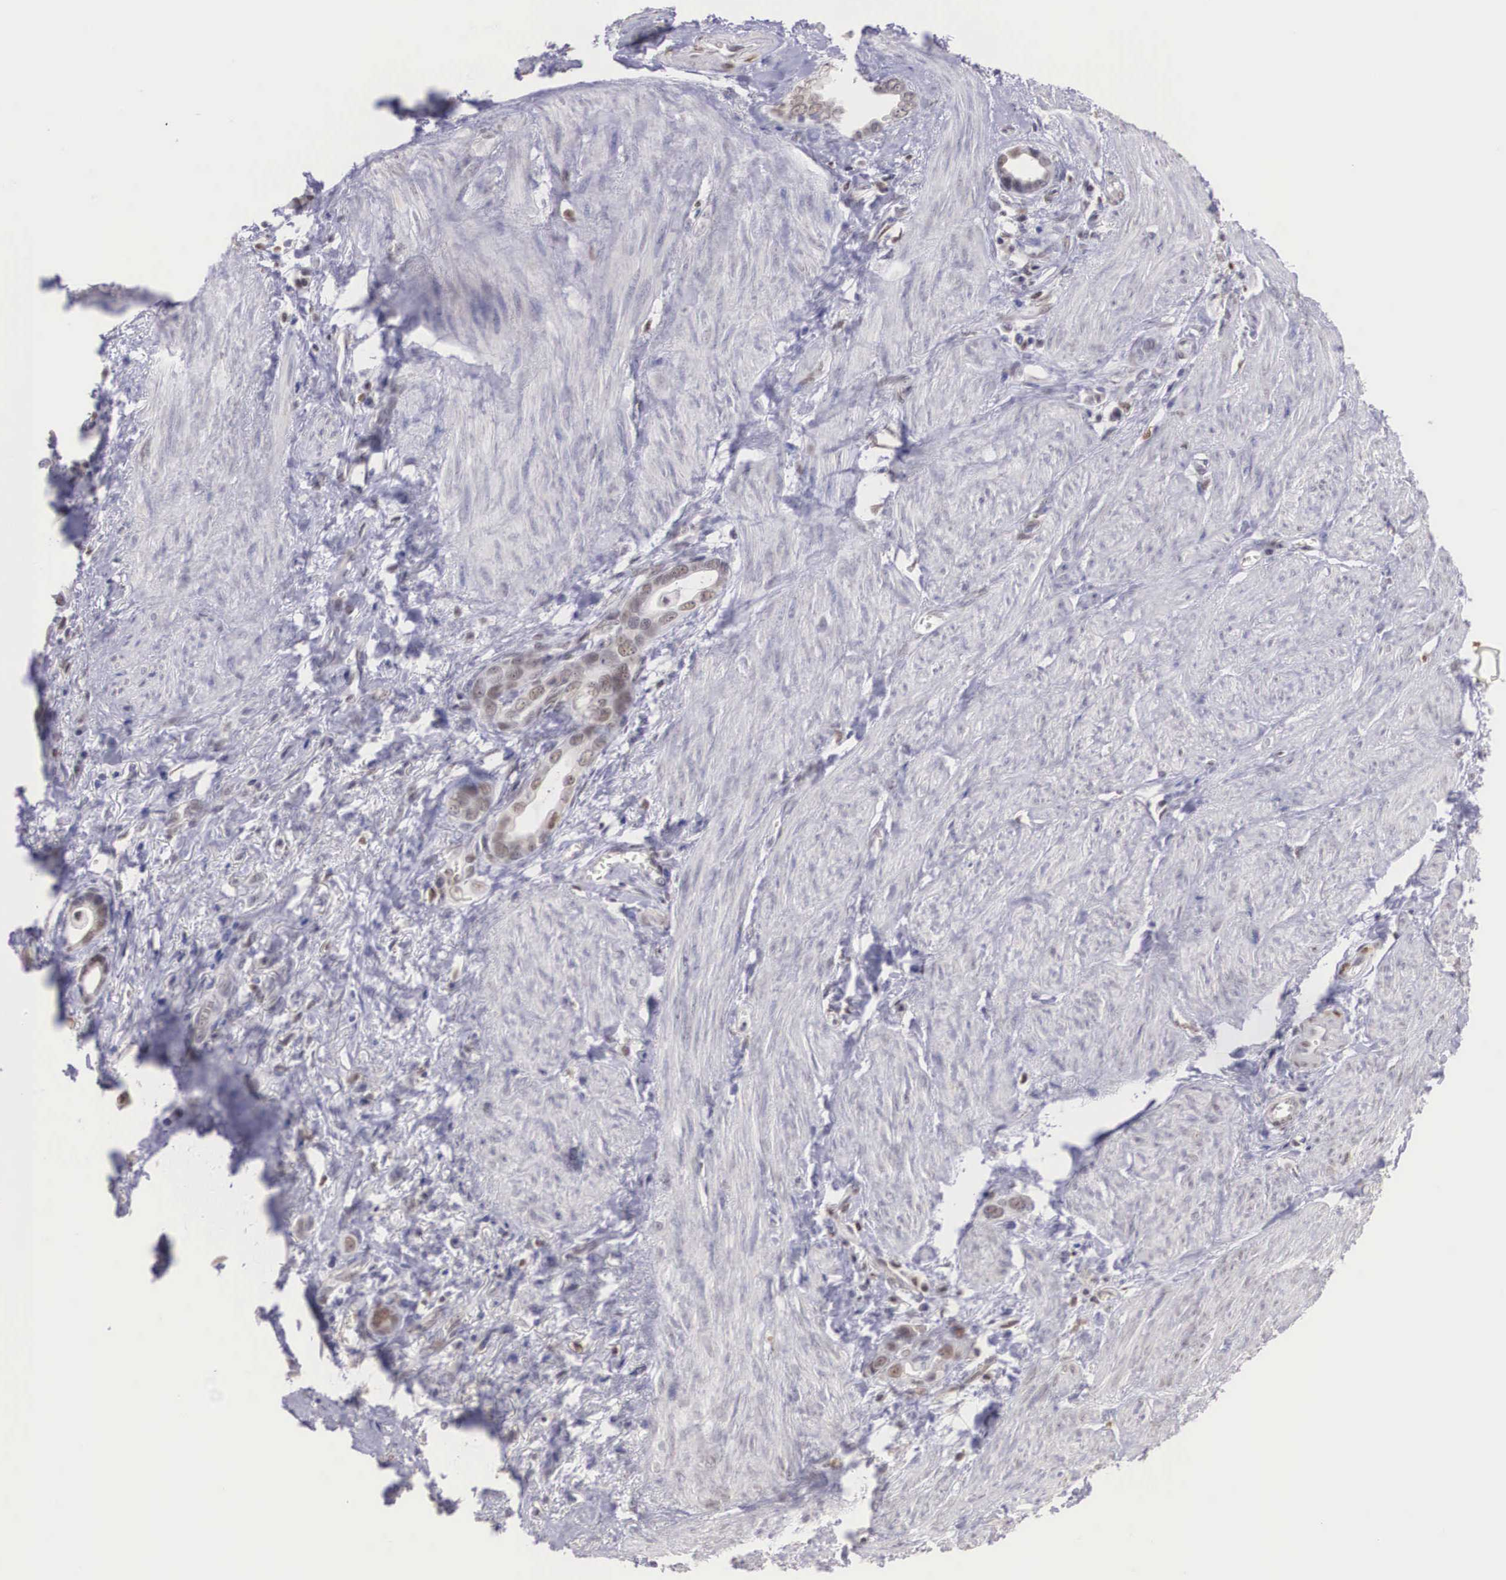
{"staining": {"intensity": "weak", "quantity": "25%-75%", "location": "nuclear"}, "tissue": "stomach cancer", "cell_type": "Tumor cells", "image_type": "cancer", "snomed": [{"axis": "morphology", "description": "Adenocarcinoma, NOS"}, {"axis": "topography", "description": "Stomach"}], "caption": "Protein expression by immunohistochemistry exhibits weak nuclear positivity in about 25%-75% of tumor cells in stomach cancer. (DAB (3,3'-diaminobenzidine) = brown stain, brightfield microscopy at high magnification).", "gene": "ETV6", "patient": {"sex": "male", "age": 78}}